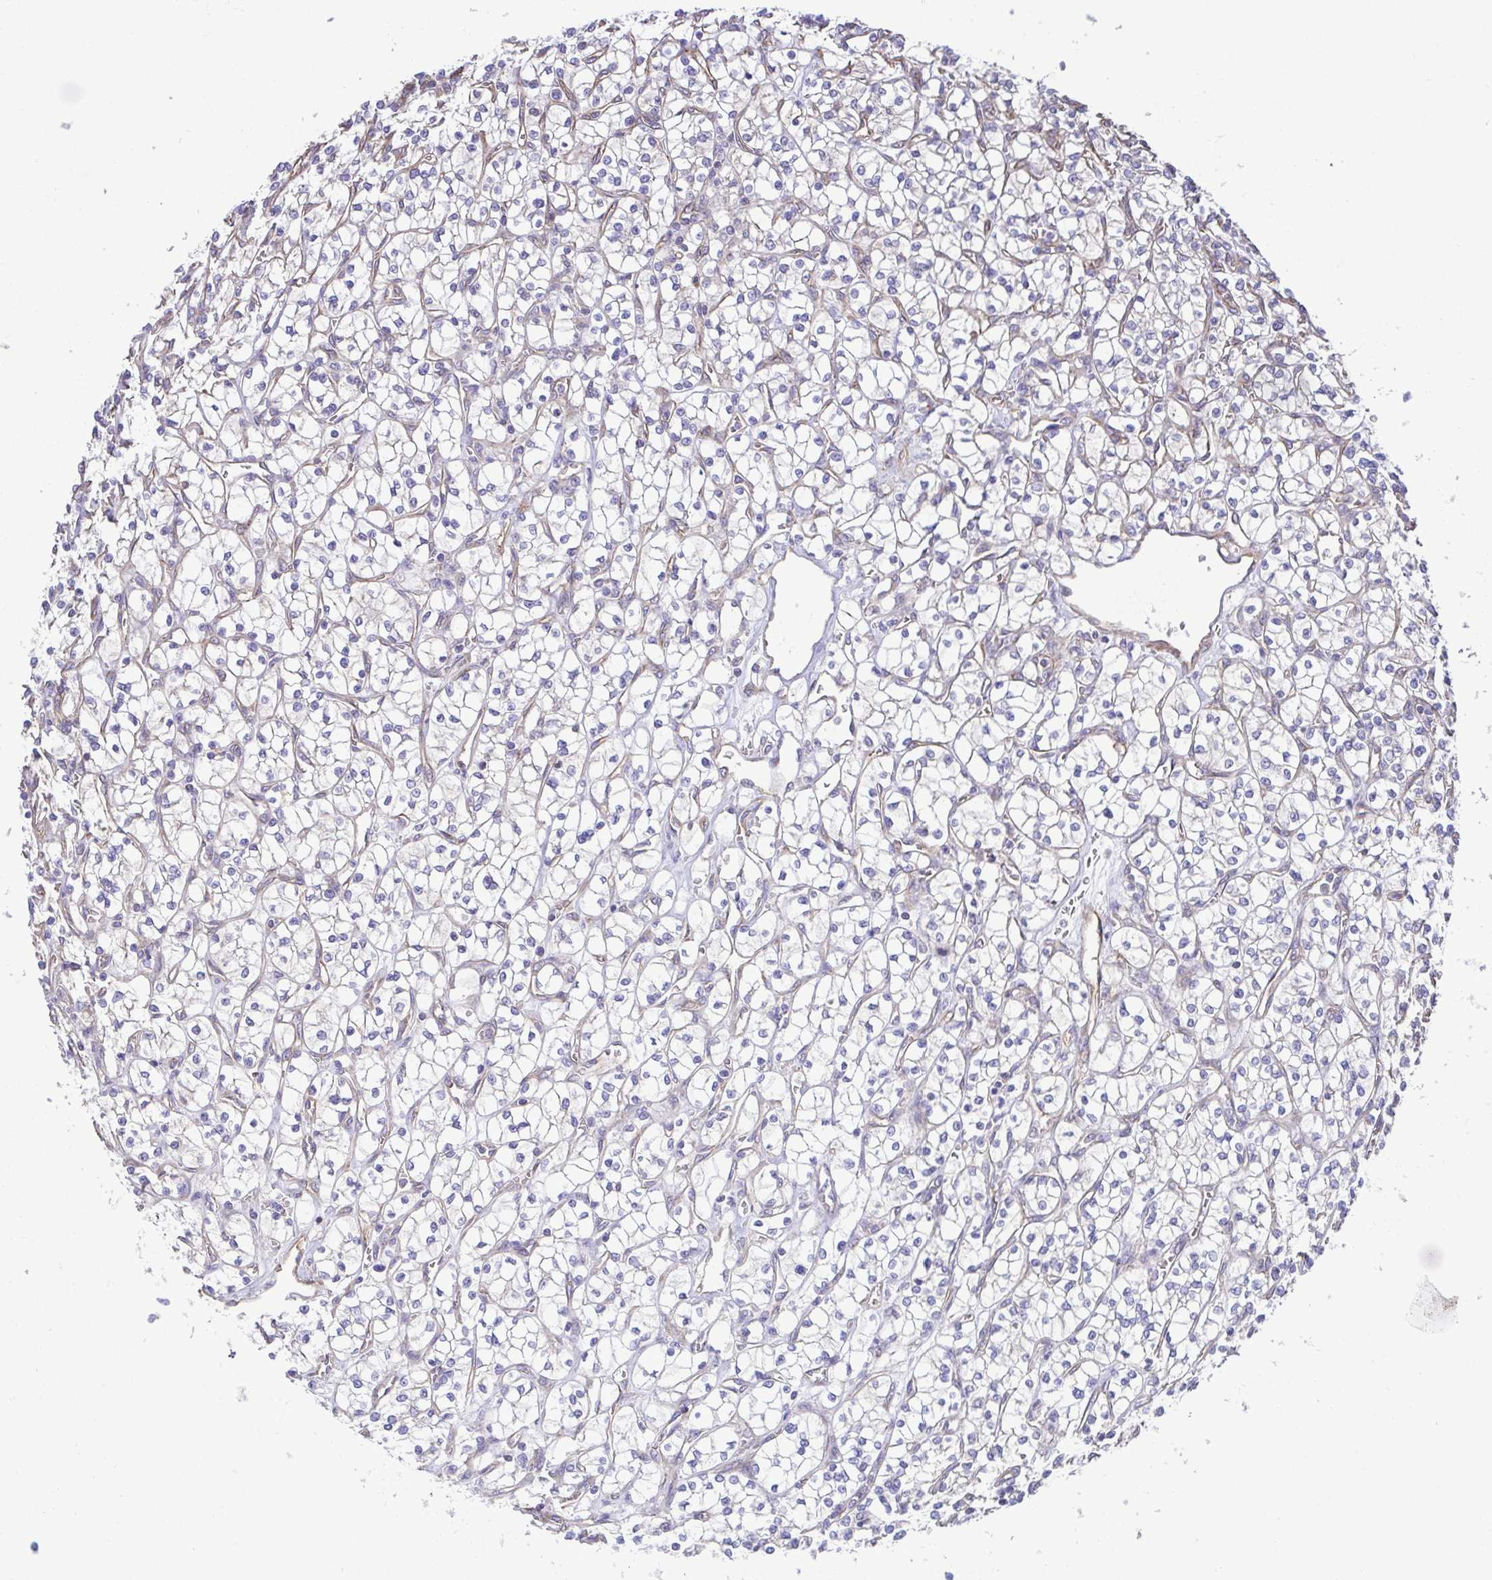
{"staining": {"intensity": "negative", "quantity": "none", "location": "none"}, "tissue": "renal cancer", "cell_type": "Tumor cells", "image_type": "cancer", "snomed": [{"axis": "morphology", "description": "Adenocarcinoma, NOS"}, {"axis": "topography", "description": "Kidney"}], "caption": "This is an immunohistochemistry photomicrograph of human renal cancer (adenocarcinoma). There is no expression in tumor cells.", "gene": "FLT1", "patient": {"sex": "female", "age": 64}}